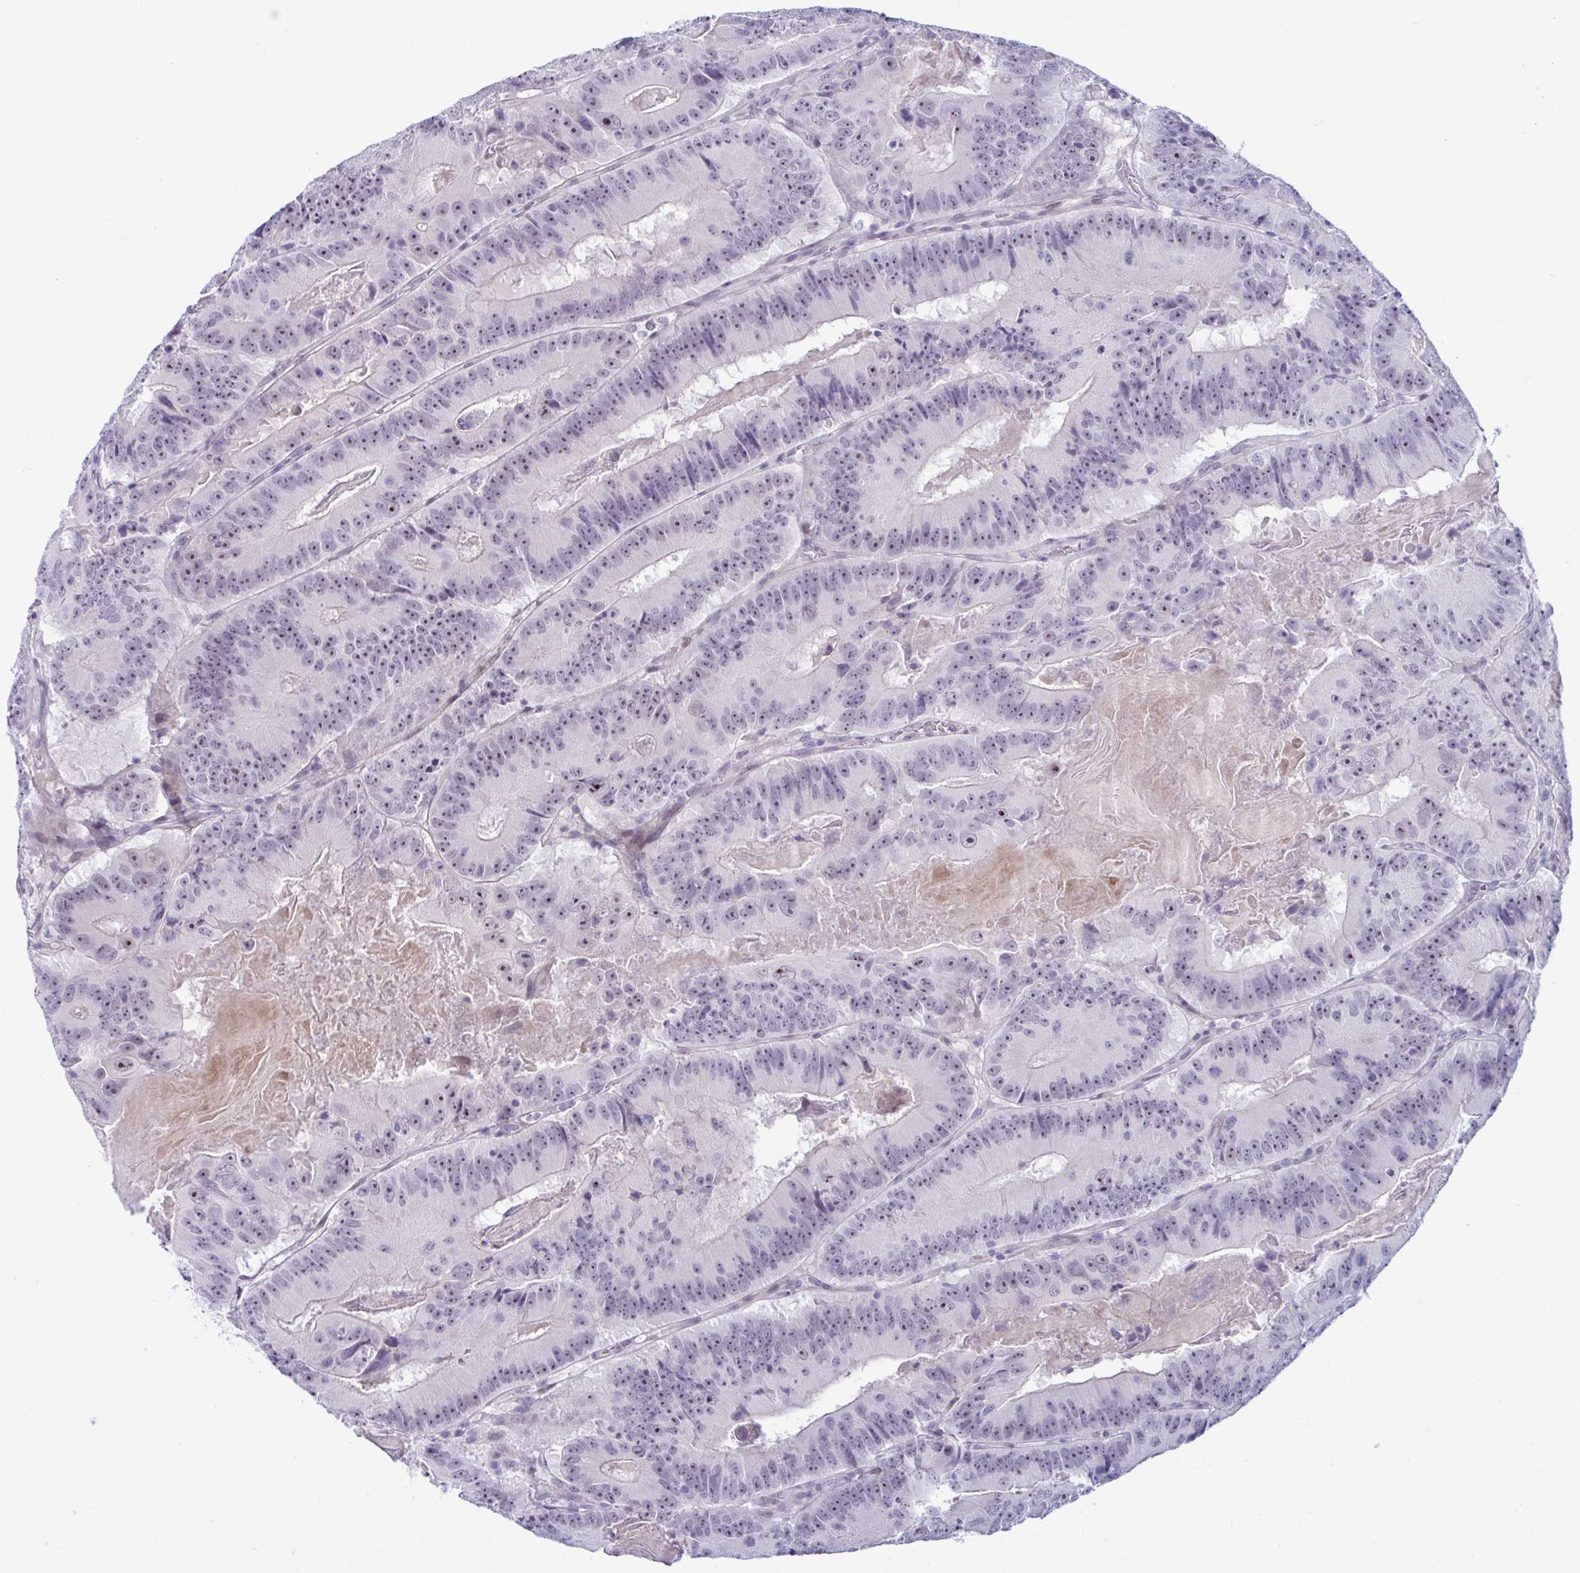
{"staining": {"intensity": "moderate", "quantity": "<25%", "location": "nuclear"}, "tissue": "colorectal cancer", "cell_type": "Tumor cells", "image_type": "cancer", "snomed": [{"axis": "morphology", "description": "Adenocarcinoma, NOS"}, {"axis": "topography", "description": "Colon"}], "caption": "There is low levels of moderate nuclear positivity in tumor cells of adenocarcinoma (colorectal), as demonstrated by immunohistochemical staining (brown color).", "gene": "USP35", "patient": {"sex": "female", "age": 86}}